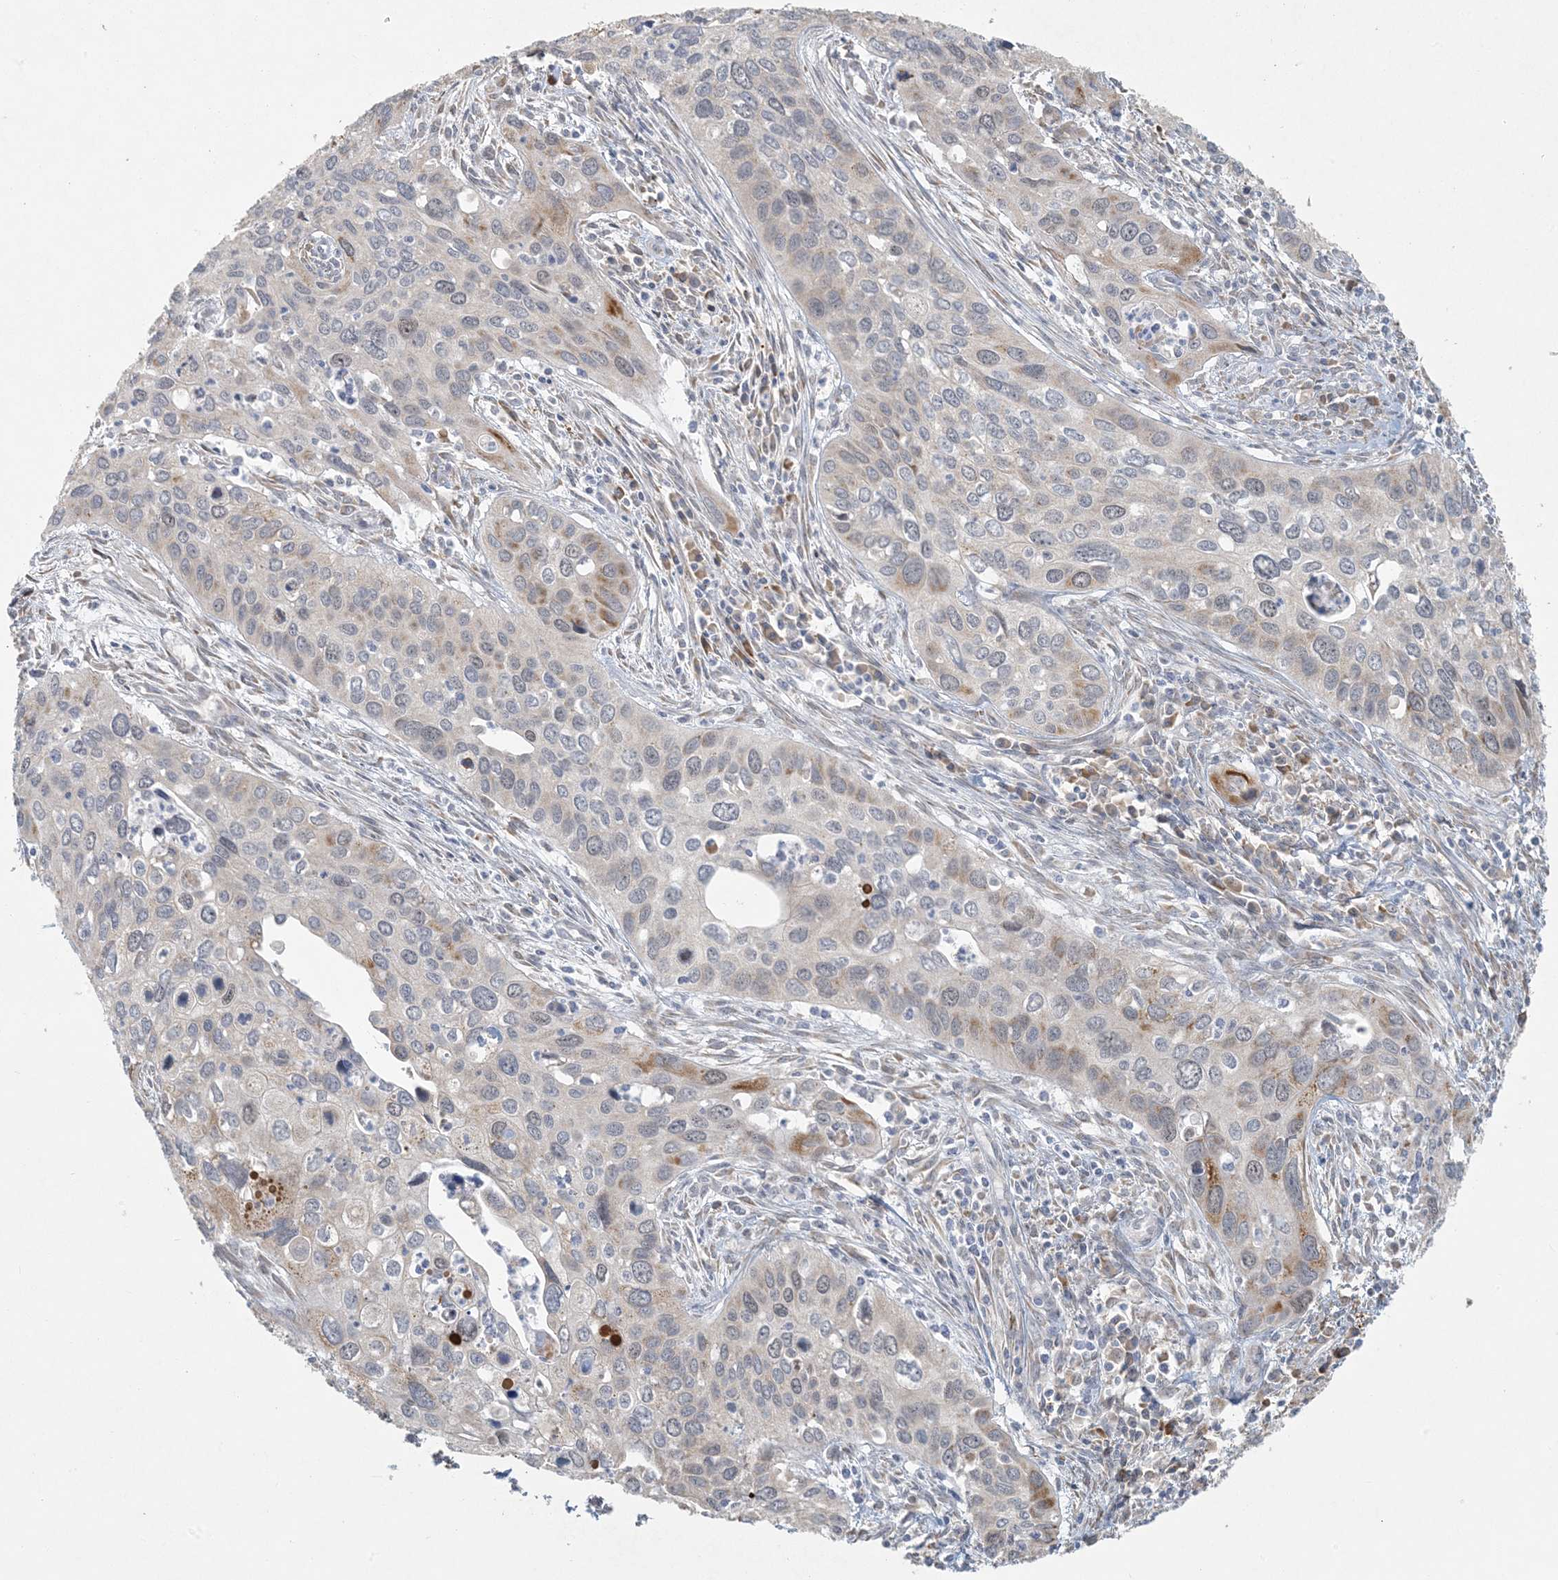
{"staining": {"intensity": "moderate", "quantity": "<25%", "location": "cytoplasmic/membranous"}, "tissue": "cervical cancer", "cell_type": "Tumor cells", "image_type": "cancer", "snomed": [{"axis": "morphology", "description": "Squamous cell carcinoma, NOS"}, {"axis": "topography", "description": "Cervix"}], "caption": "Immunohistochemical staining of human cervical squamous cell carcinoma demonstrates low levels of moderate cytoplasmic/membranous expression in about <25% of tumor cells.", "gene": "HACL1", "patient": {"sex": "female", "age": 55}}